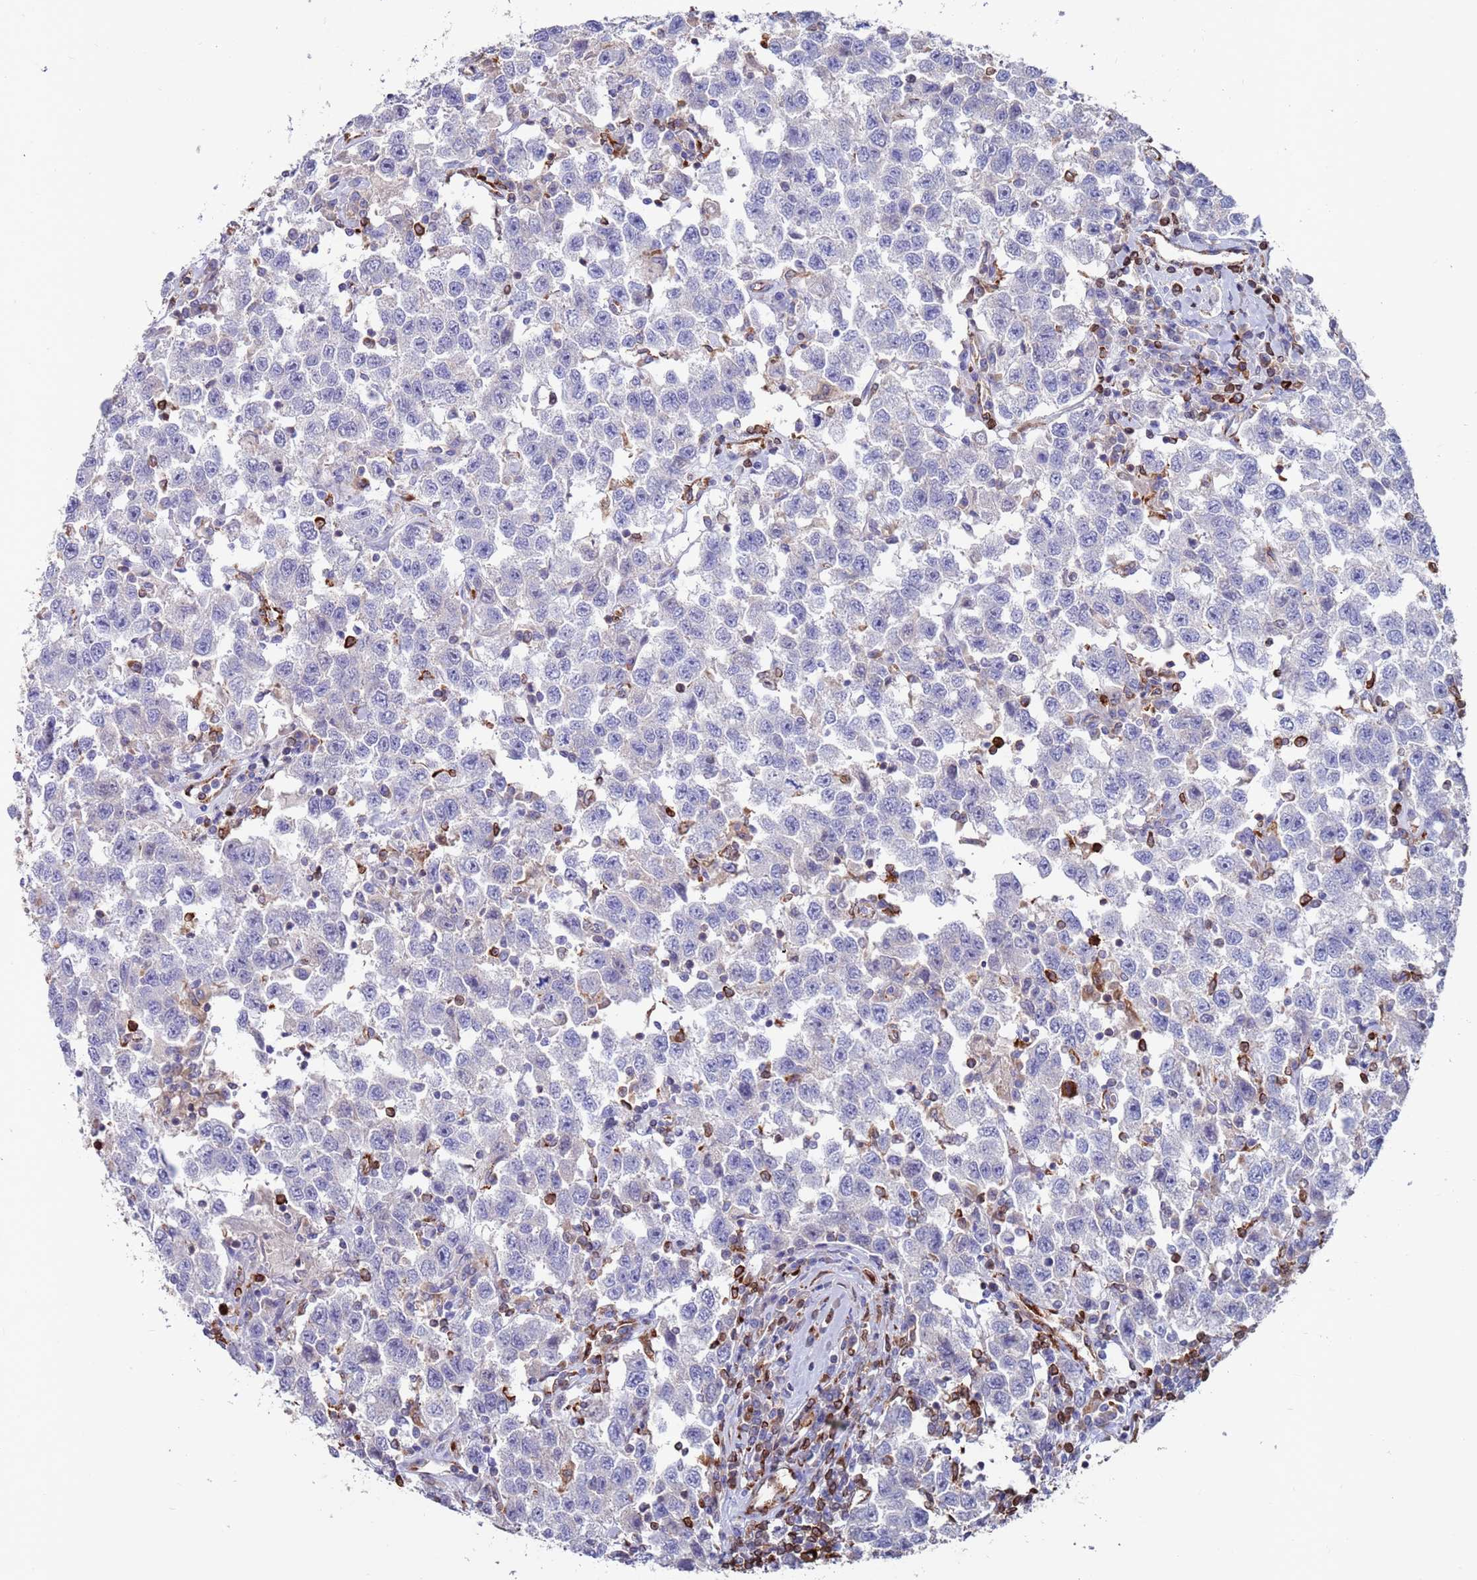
{"staining": {"intensity": "negative", "quantity": "none", "location": "none"}, "tissue": "testis cancer", "cell_type": "Tumor cells", "image_type": "cancer", "snomed": [{"axis": "morphology", "description": "Seminoma, NOS"}, {"axis": "topography", "description": "Testis"}], "caption": "Immunohistochemical staining of human testis cancer (seminoma) displays no significant expression in tumor cells.", "gene": "GREB1L", "patient": {"sex": "male", "age": 41}}